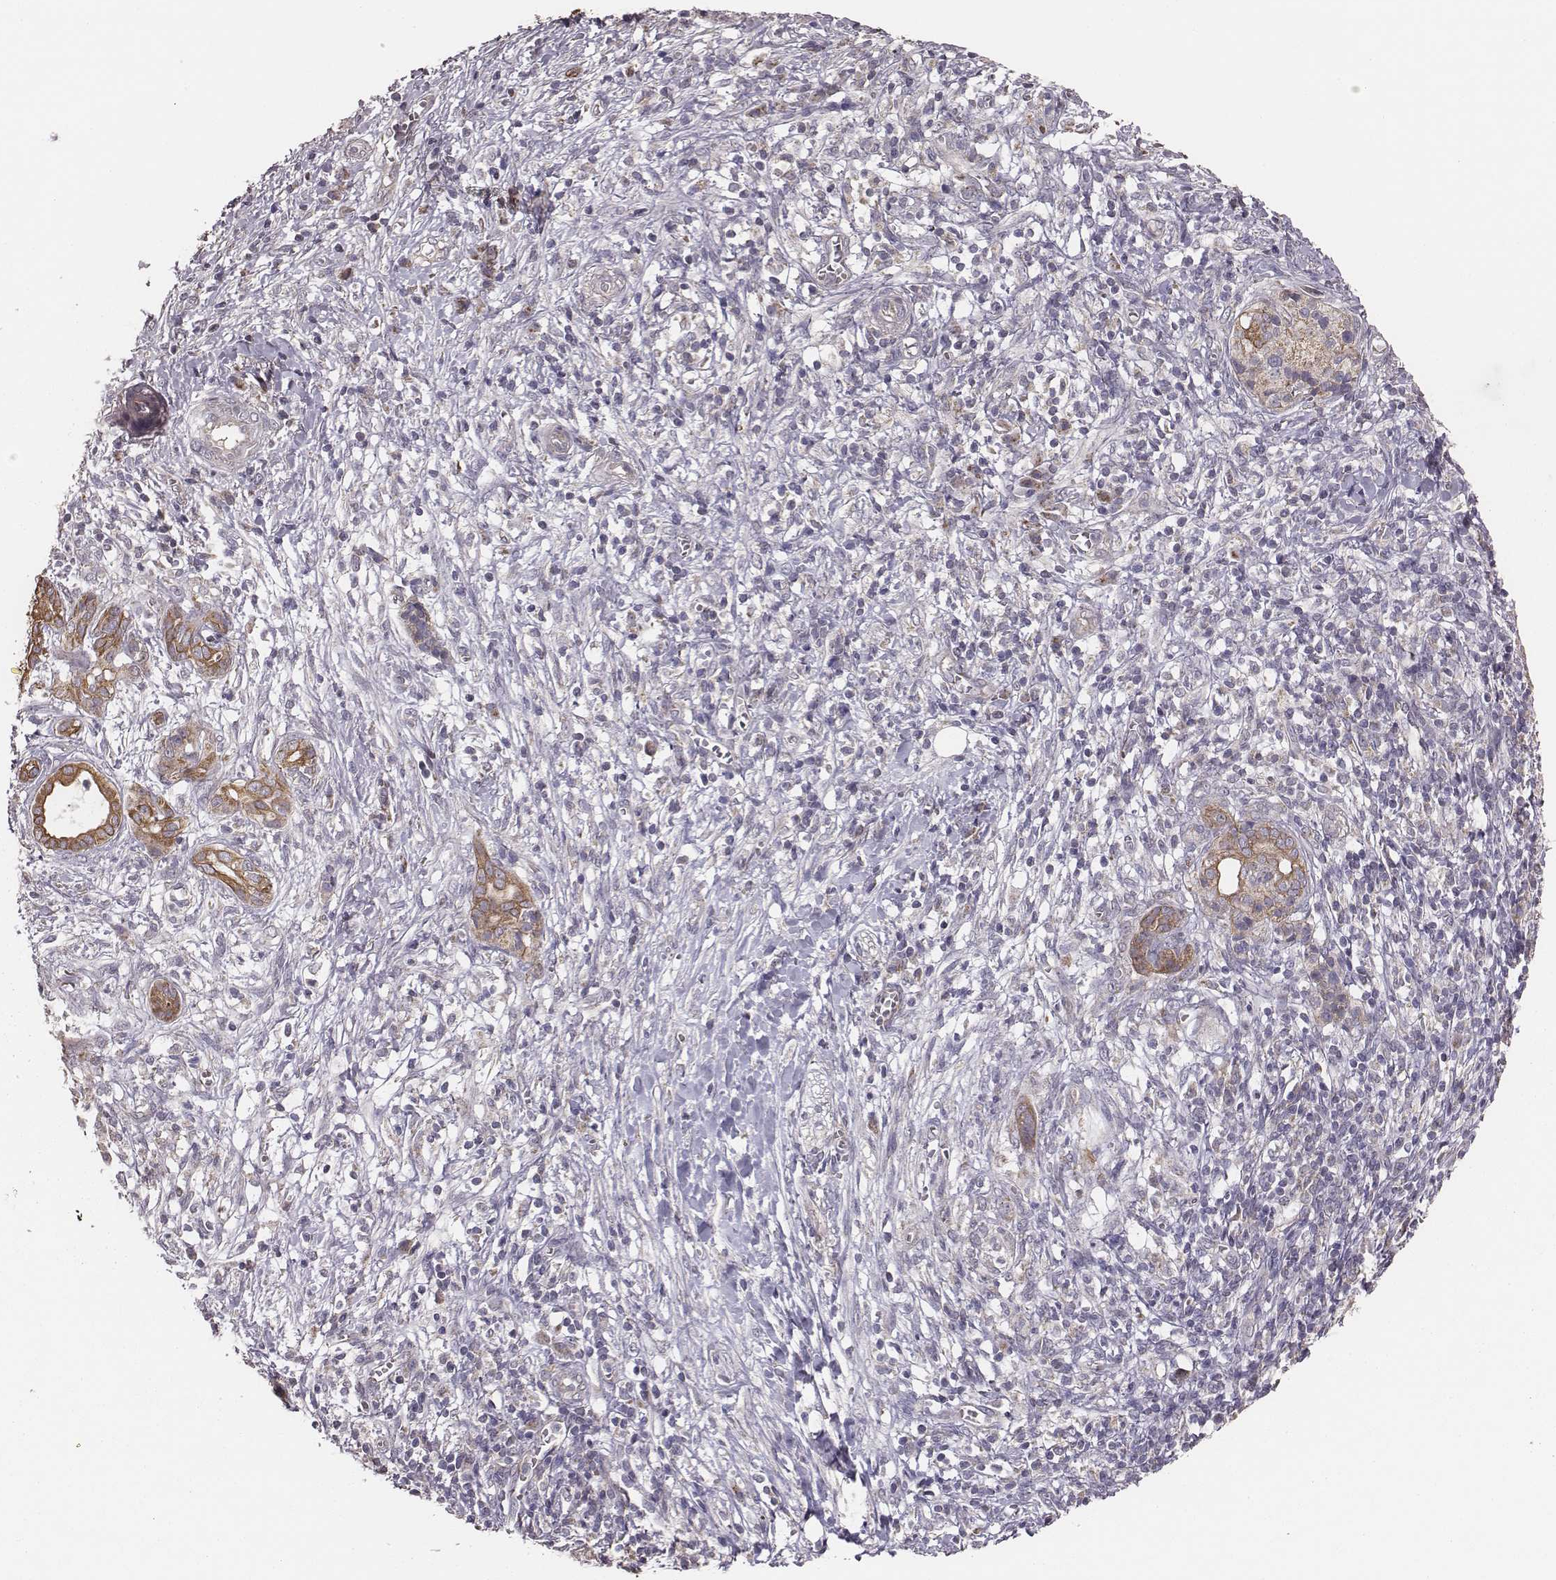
{"staining": {"intensity": "moderate", "quantity": ">75%", "location": "cytoplasmic/membranous"}, "tissue": "pancreatic cancer", "cell_type": "Tumor cells", "image_type": "cancer", "snomed": [{"axis": "morphology", "description": "Adenocarcinoma, NOS"}, {"axis": "topography", "description": "Pancreas"}], "caption": "IHC staining of adenocarcinoma (pancreatic), which exhibits medium levels of moderate cytoplasmic/membranous expression in approximately >75% of tumor cells indicating moderate cytoplasmic/membranous protein positivity. The staining was performed using DAB (3,3'-diaminobenzidine) (brown) for protein detection and nuclei were counterstained in hematoxylin (blue).", "gene": "HAVCR1", "patient": {"sex": "male", "age": 61}}